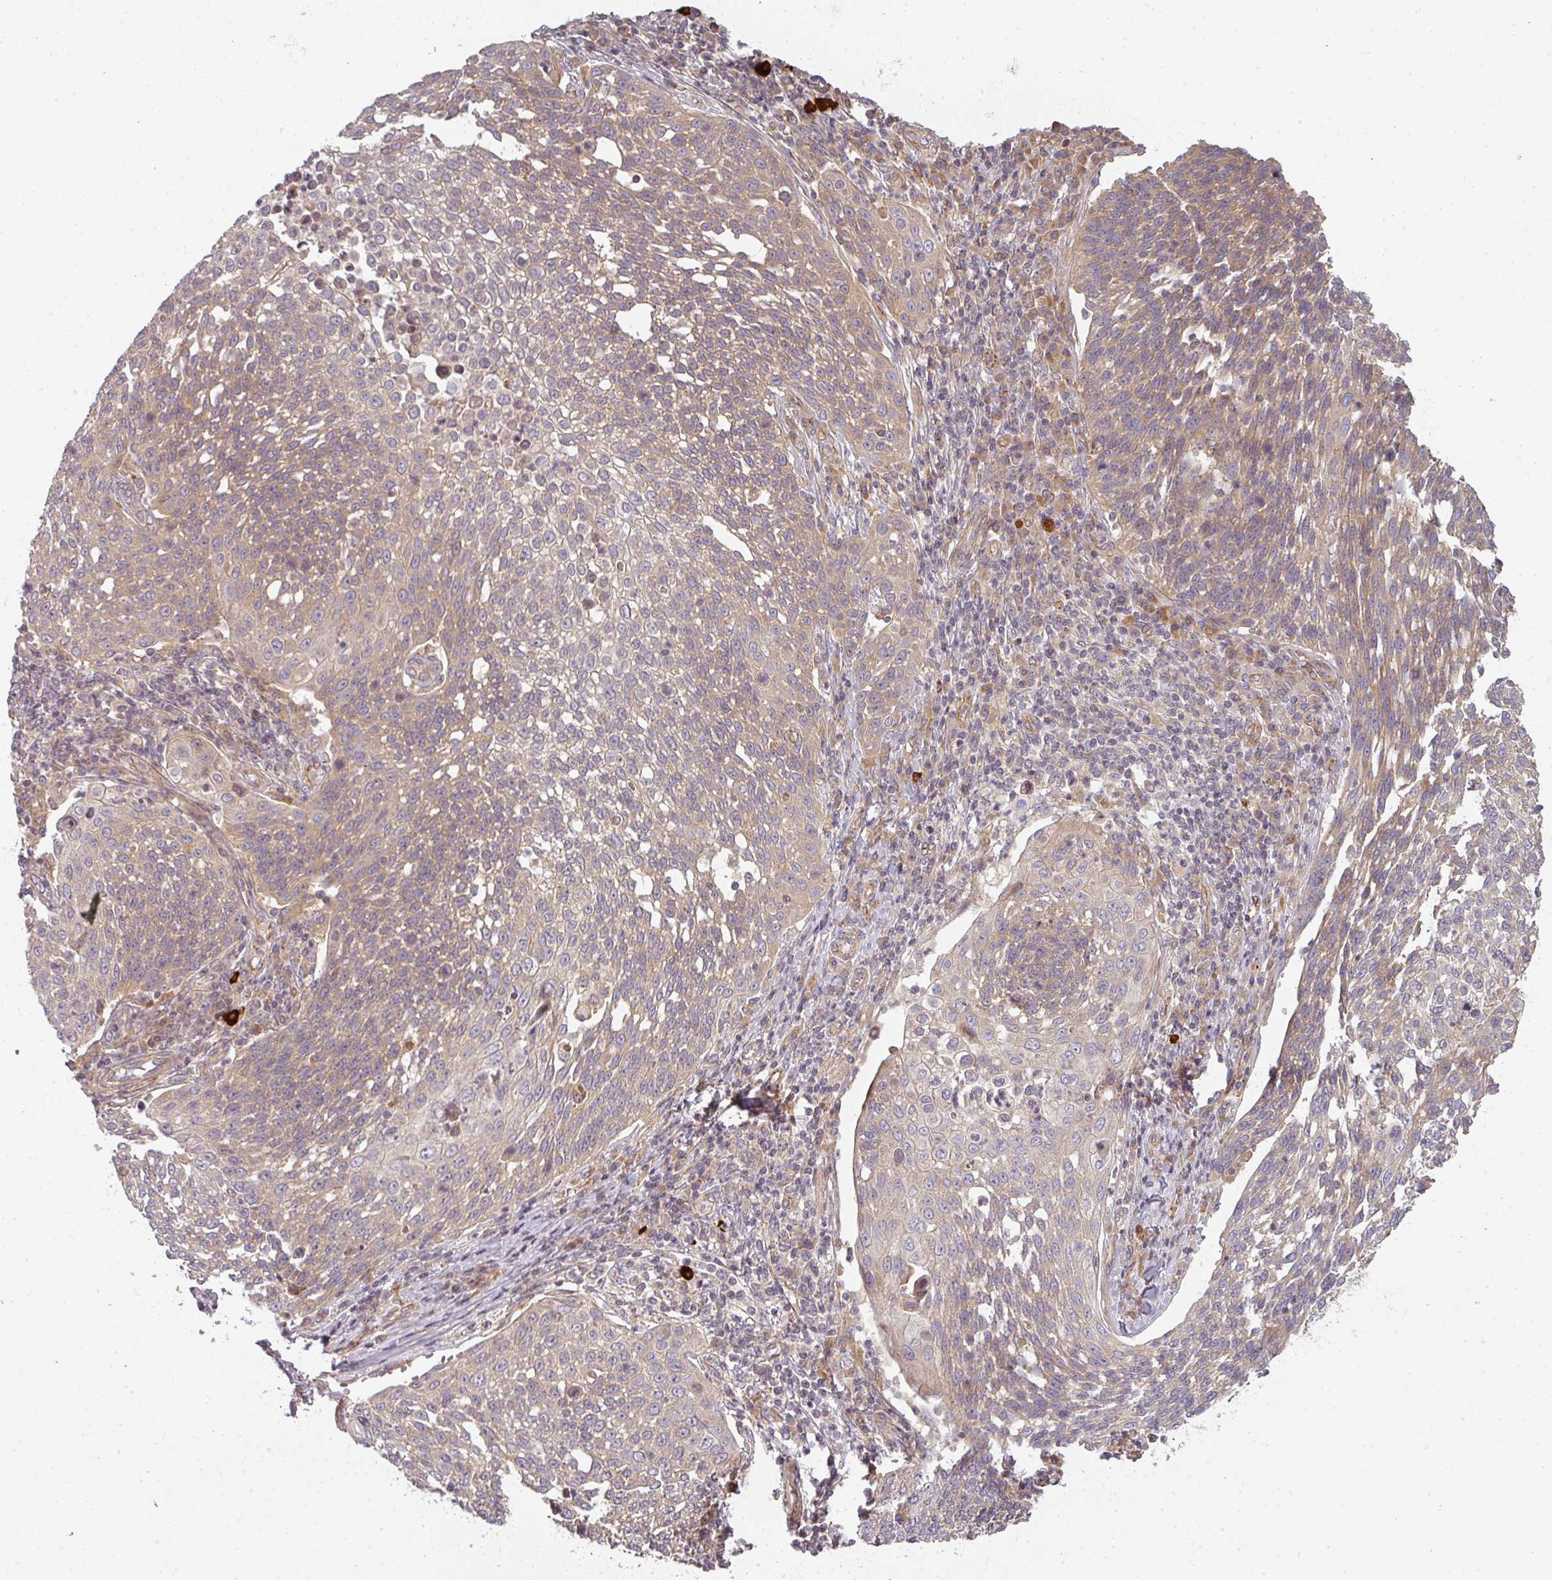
{"staining": {"intensity": "weak", "quantity": "<25%", "location": "cytoplasmic/membranous"}, "tissue": "cervical cancer", "cell_type": "Tumor cells", "image_type": "cancer", "snomed": [{"axis": "morphology", "description": "Squamous cell carcinoma, NOS"}, {"axis": "topography", "description": "Cervix"}], "caption": "A photomicrograph of cervical cancer (squamous cell carcinoma) stained for a protein demonstrates no brown staining in tumor cells.", "gene": "CNOT1", "patient": {"sex": "female", "age": 34}}